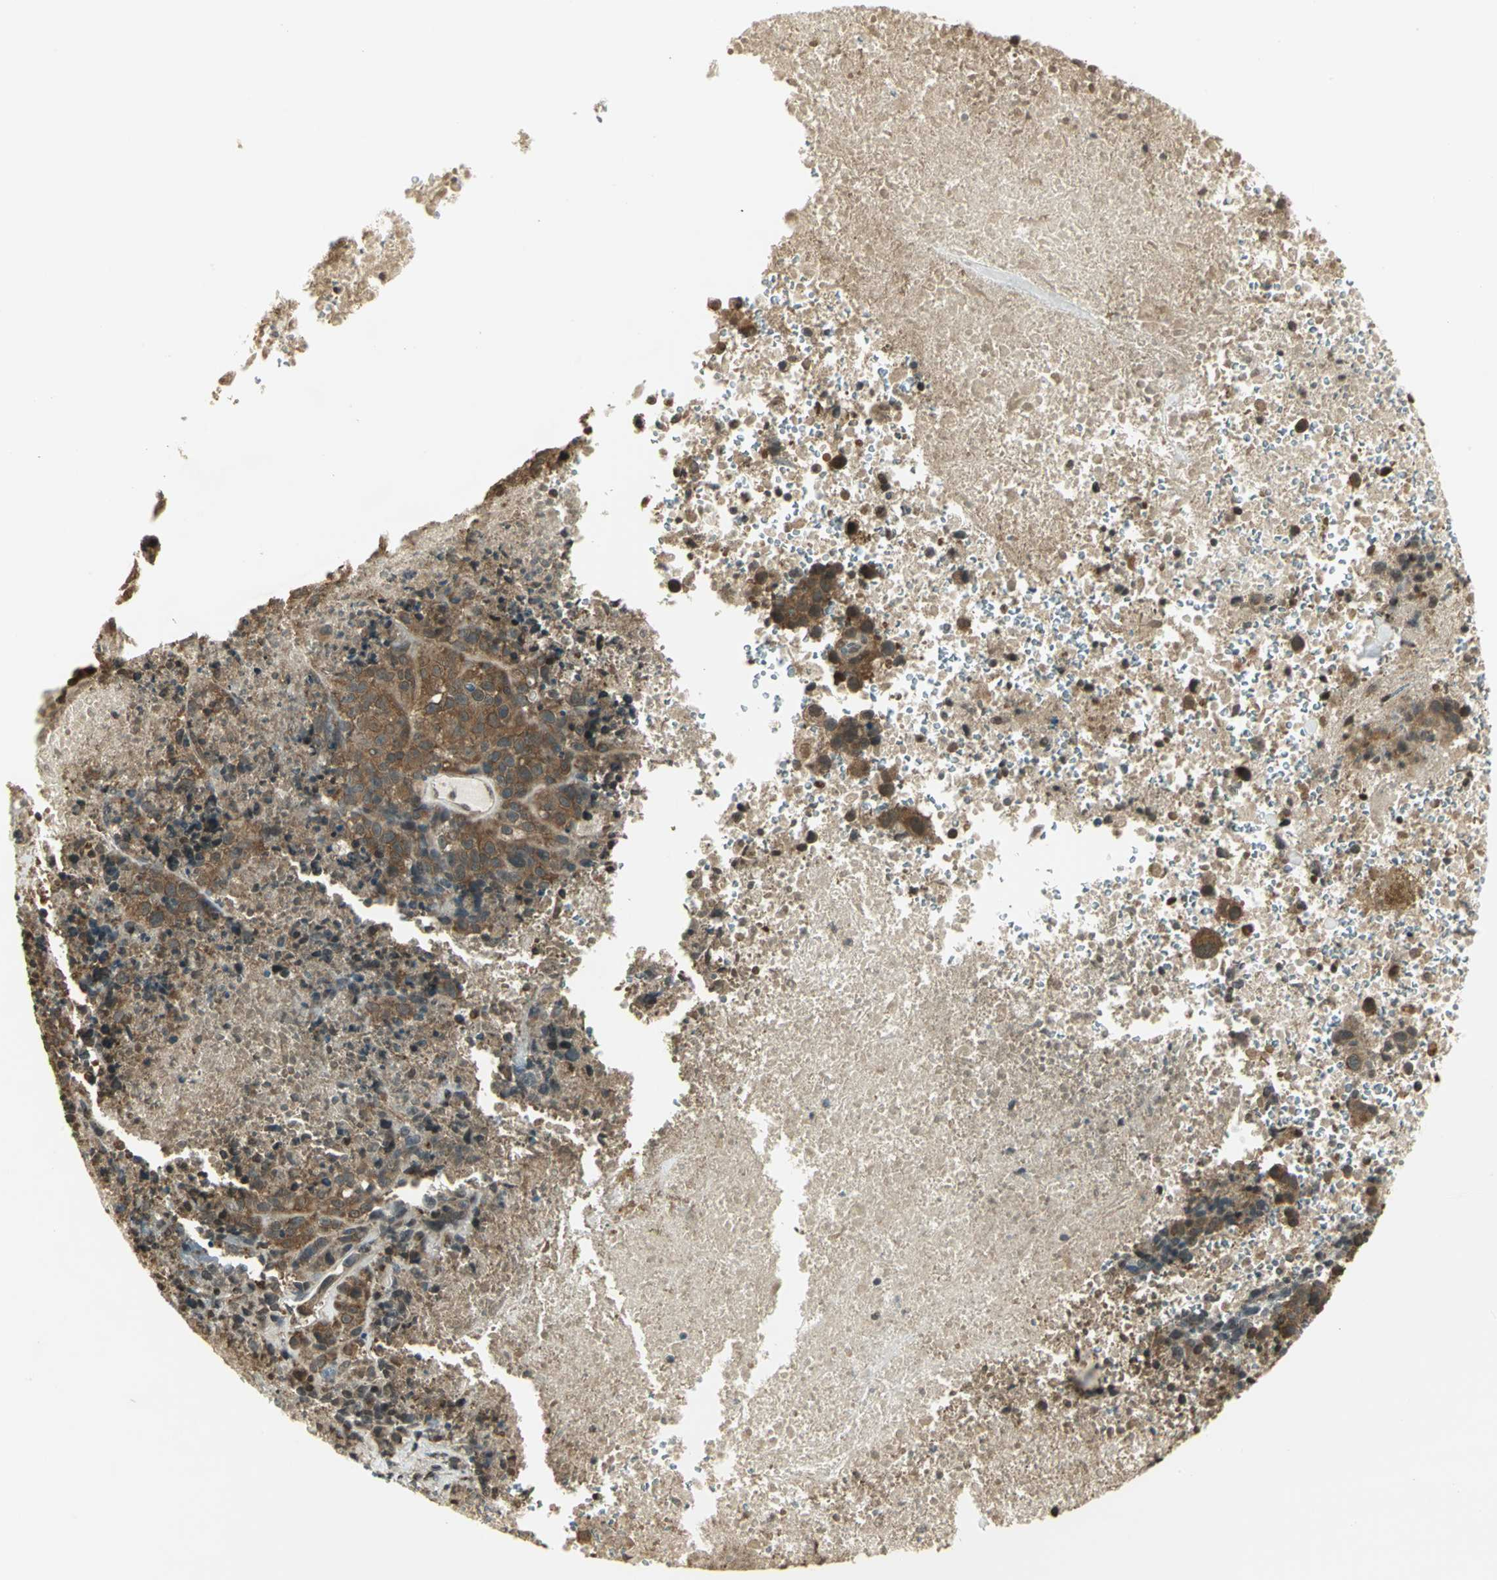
{"staining": {"intensity": "moderate", "quantity": ">75%", "location": "cytoplasmic/membranous"}, "tissue": "melanoma", "cell_type": "Tumor cells", "image_type": "cancer", "snomed": [{"axis": "morphology", "description": "Malignant melanoma, Metastatic site"}, {"axis": "topography", "description": "Cerebral cortex"}], "caption": "A histopathology image of human malignant melanoma (metastatic site) stained for a protein shows moderate cytoplasmic/membranous brown staining in tumor cells.", "gene": "CDC34", "patient": {"sex": "female", "age": 52}}